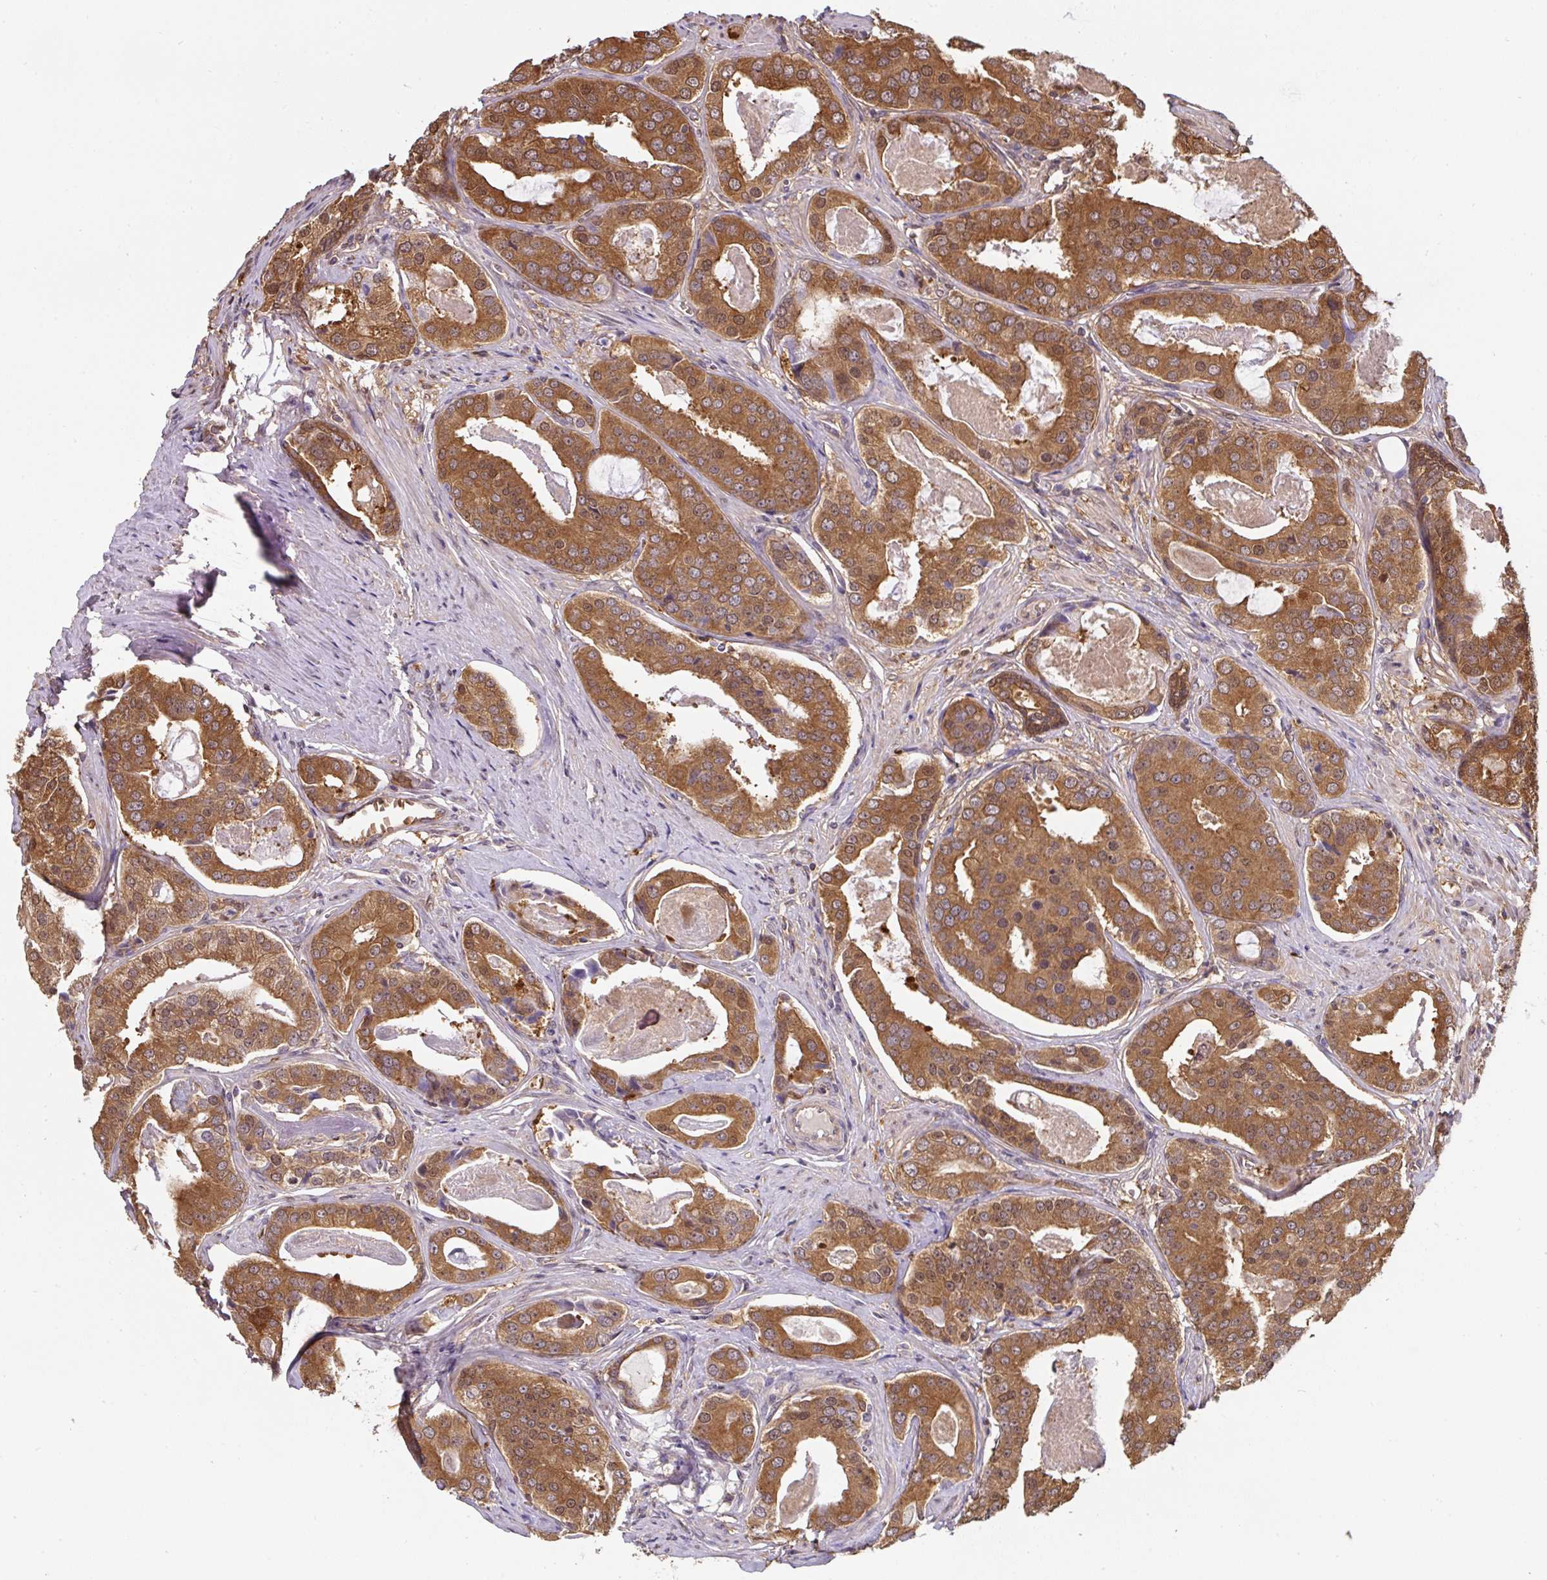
{"staining": {"intensity": "strong", "quantity": ">75%", "location": "cytoplasmic/membranous"}, "tissue": "prostate cancer", "cell_type": "Tumor cells", "image_type": "cancer", "snomed": [{"axis": "morphology", "description": "Adenocarcinoma, High grade"}, {"axis": "topography", "description": "Prostate"}], "caption": "Immunohistochemical staining of human prostate cancer reveals high levels of strong cytoplasmic/membranous staining in about >75% of tumor cells.", "gene": "ST13", "patient": {"sex": "male", "age": 71}}